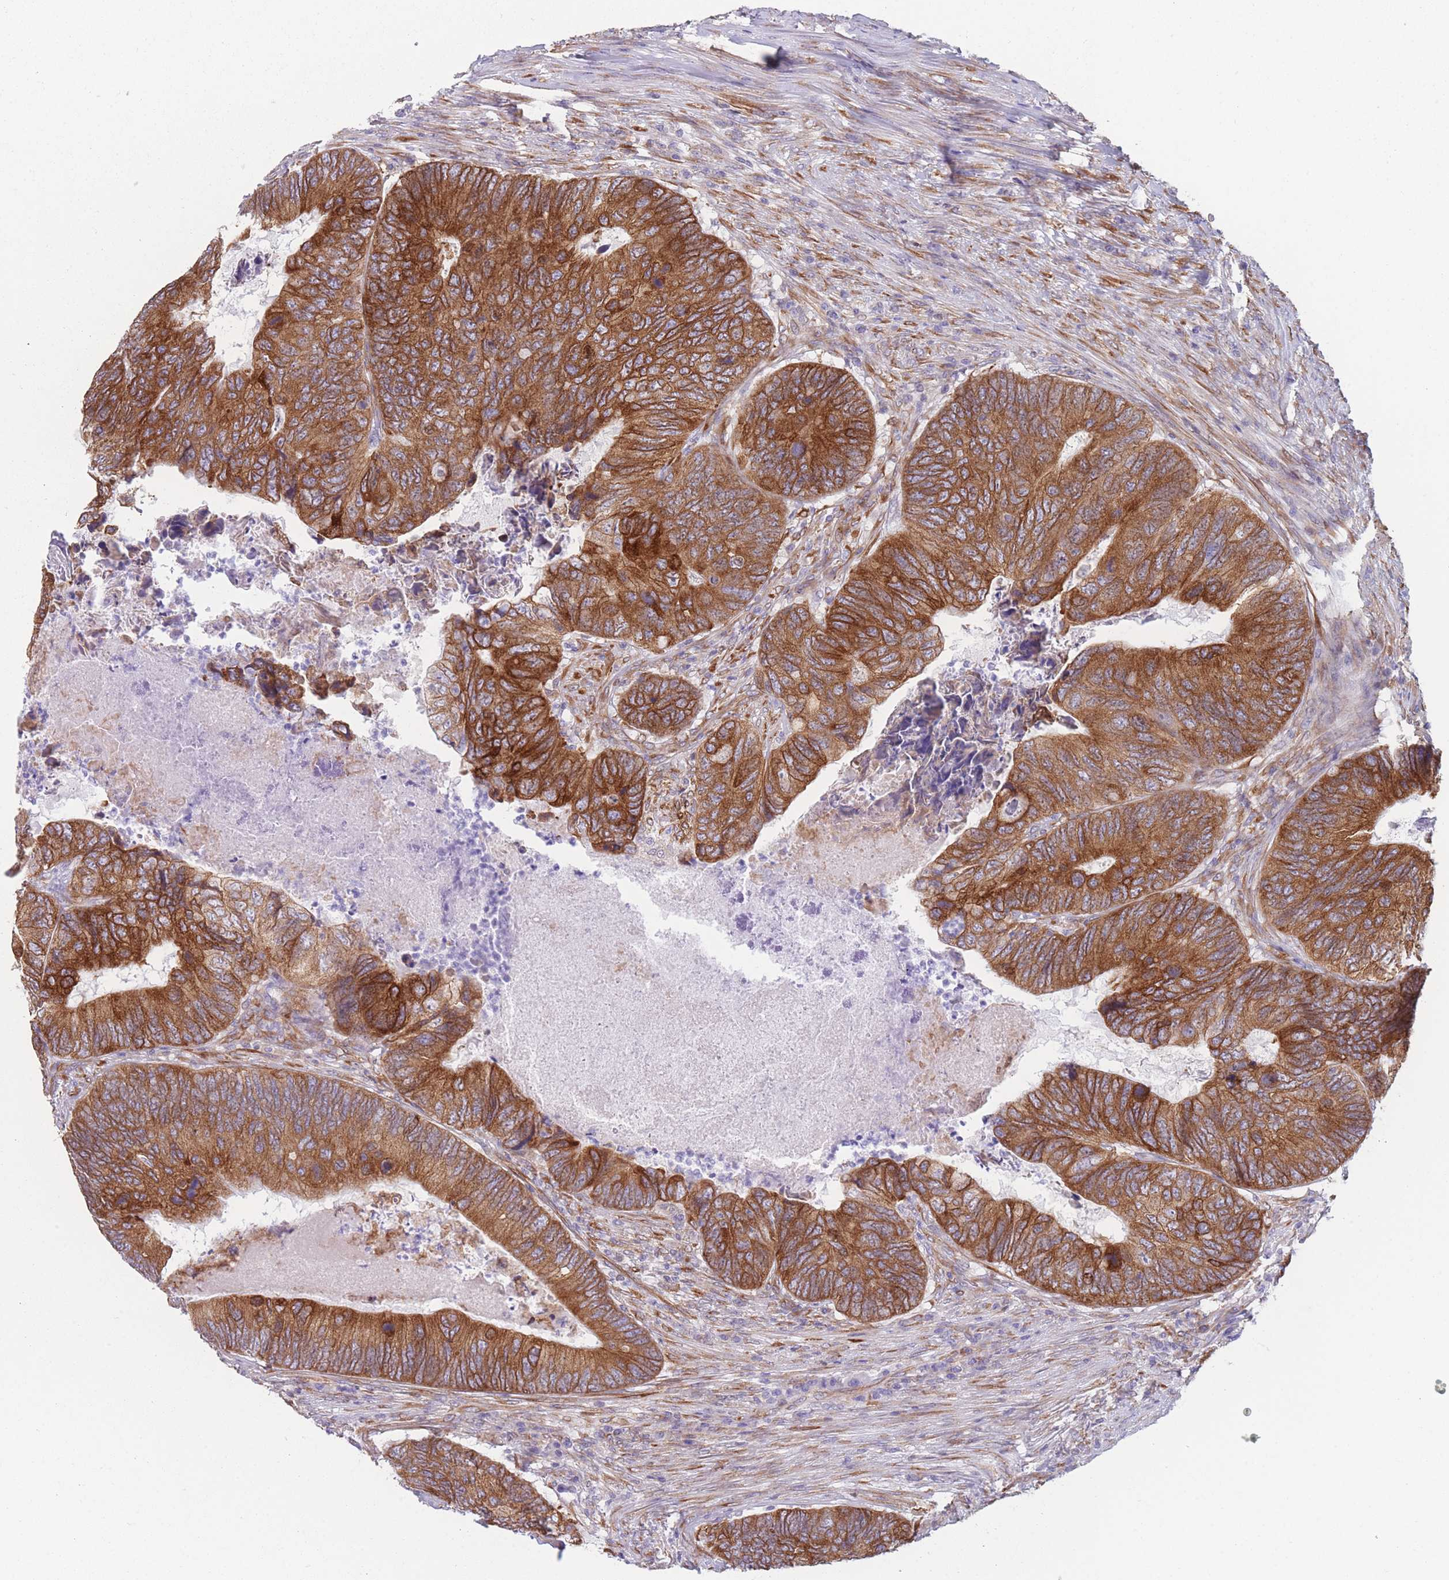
{"staining": {"intensity": "strong", "quantity": ">75%", "location": "cytoplasmic/membranous"}, "tissue": "colorectal cancer", "cell_type": "Tumor cells", "image_type": "cancer", "snomed": [{"axis": "morphology", "description": "Adenocarcinoma, NOS"}, {"axis": "topography", "description": "Colon"}], "caption": "Colorectal adenocarcinoma stained with IHC exhibits strong cytoplasmic/membranous staining in approximately >75% of tumor cells.", "gene": "AK9", "patient": {"sex": "female", "age": 67}}